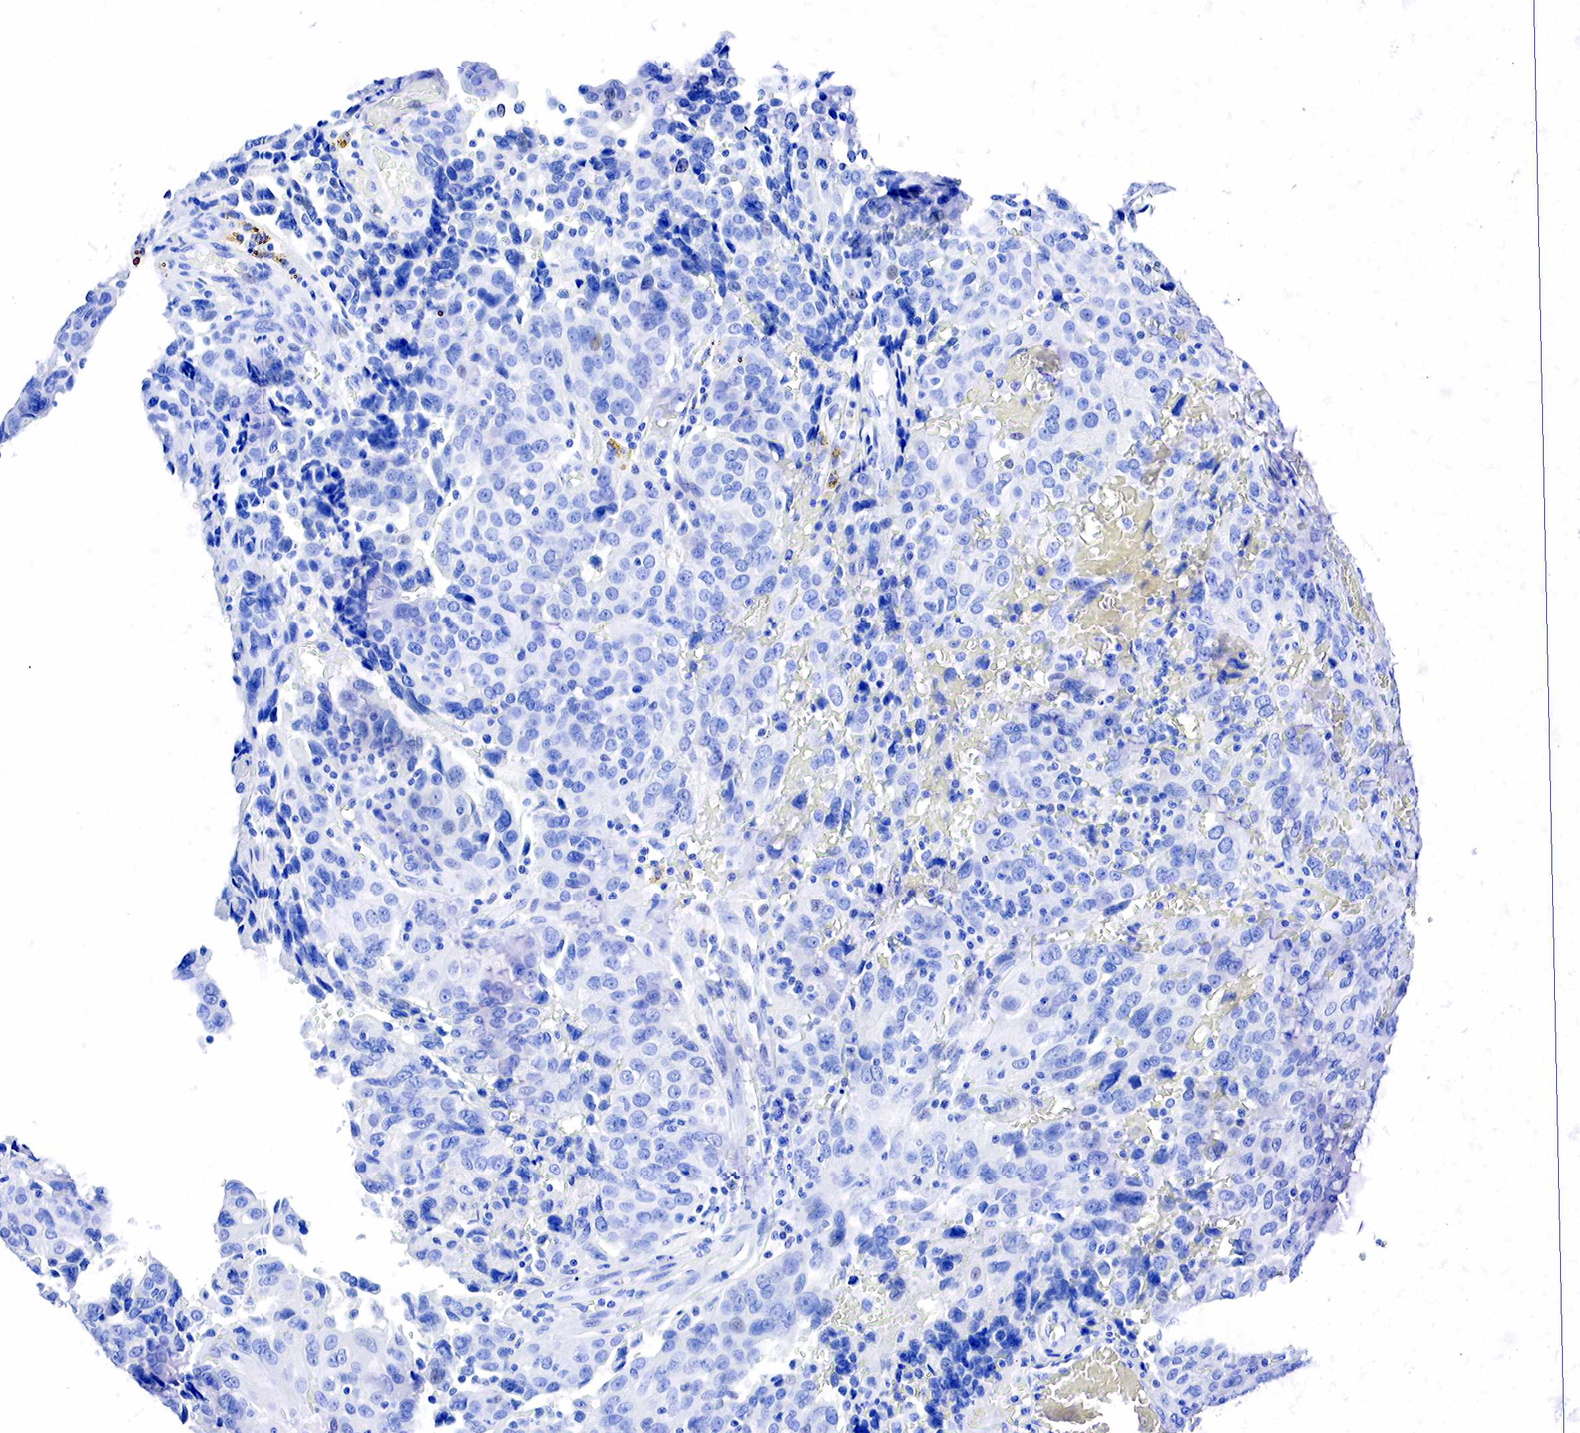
{"staining": {"intensity": "negative", "quantity": "none", "location": "none"}, "tissue": "ovarian cancer", "cell_type": "Tumor cells", "image_type": "cancer", "snomed": [{"axis": "morphology", "description": "Carcinoma, endometroid"}, {"axis": "topography", "description": "Ovary"}], "caption": "High power microscopy histopathology image of an immunohistochemistry (IHC) micrograph of endometroid carcinoma (ovarian), revealing no significant positivity in tumor cells.", "gene": "PTH", "patient": {"sex": "female", "age": 75}}